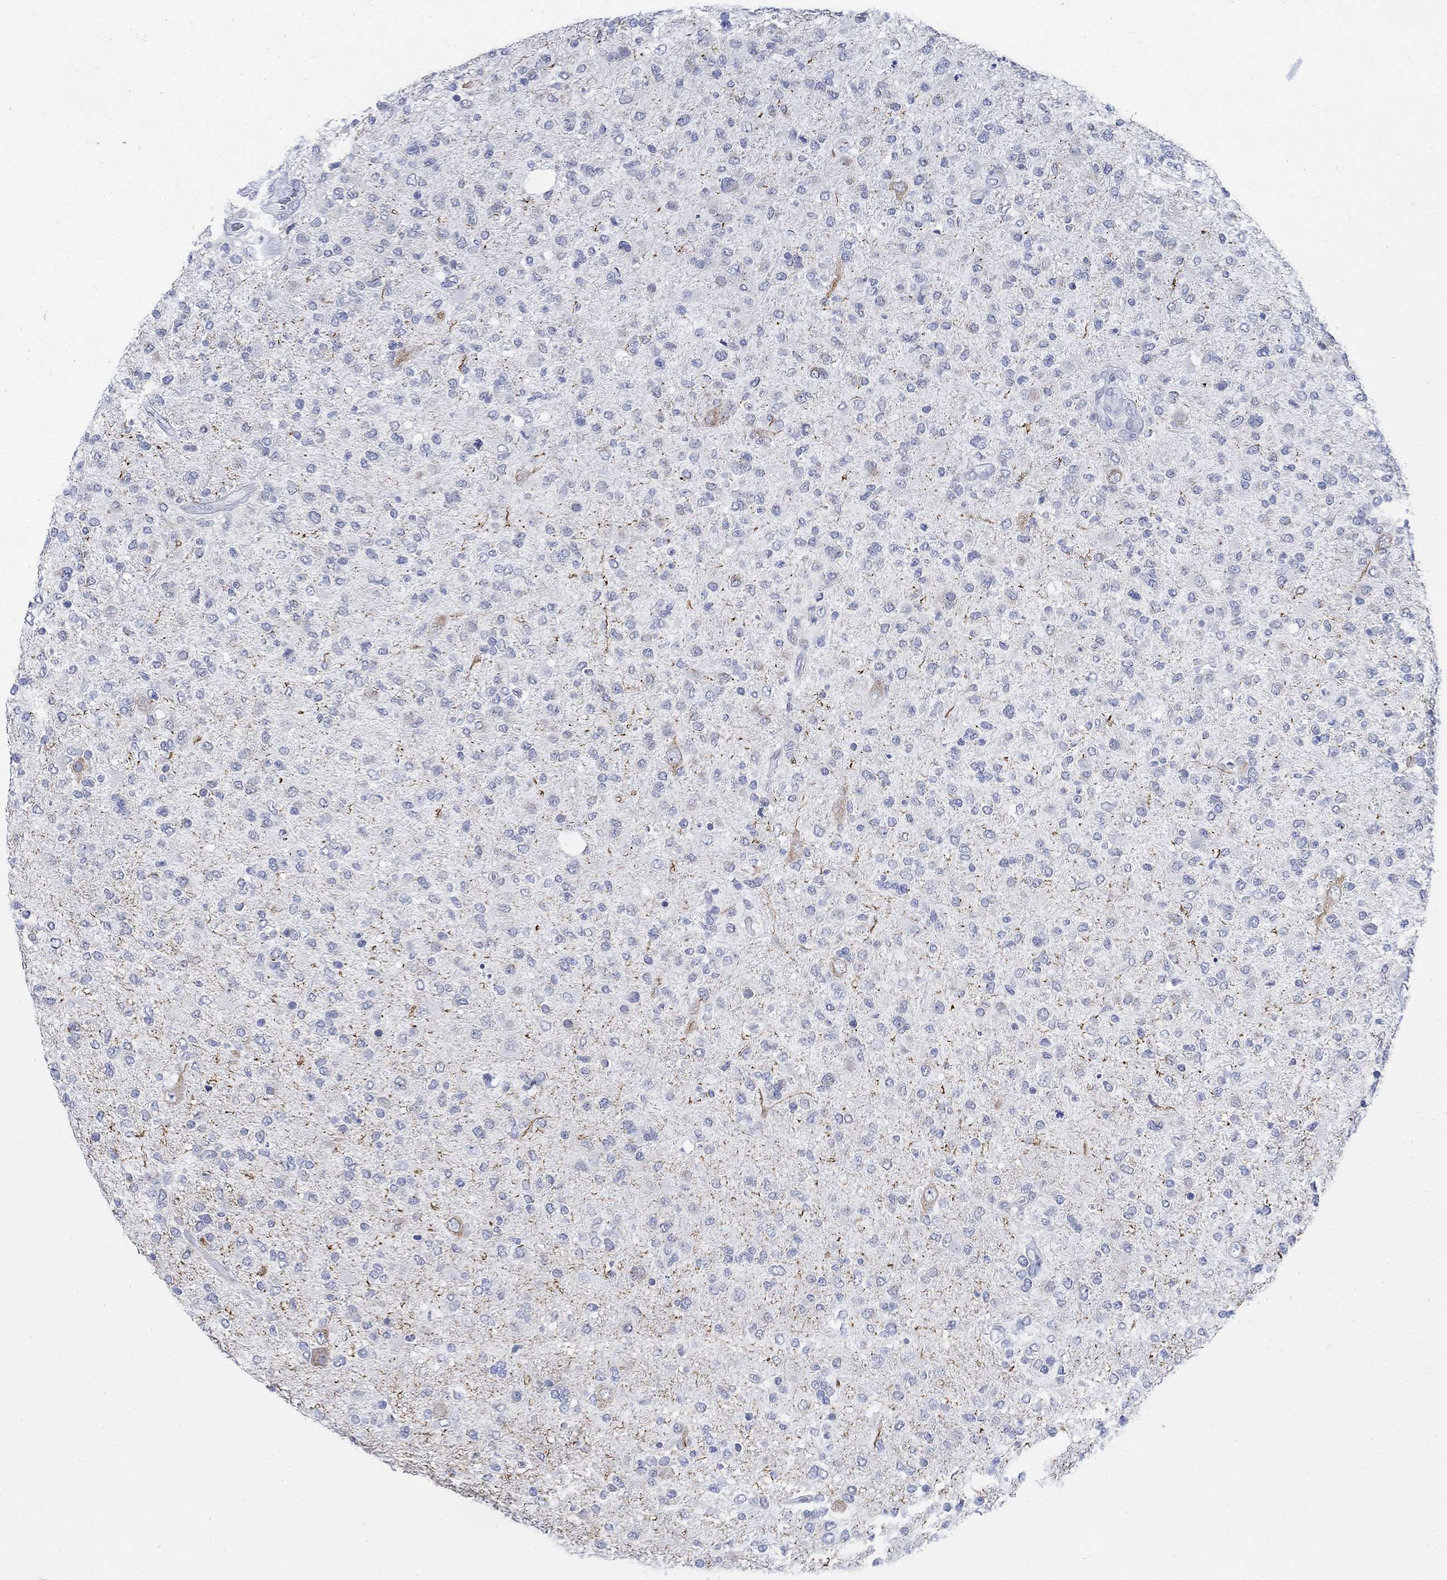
{"staining": {"intensity": "negative", "quantity": "none", "location": "none"}, "tissue": "glioma", "cell_type": "Tumor cells", "image_type": "cancer", "snomed": [{"axis": "morphology", "description": "Glioma, malignant, High grade"}, {"axis": "topography", "description": "Cerebral cortex"}], "caption": "Glioma stained for a protein using IHC reveals no staining tumor cells.", "gene": "CAMK2N1", "patient": {"sex": "male", "age": 70}}